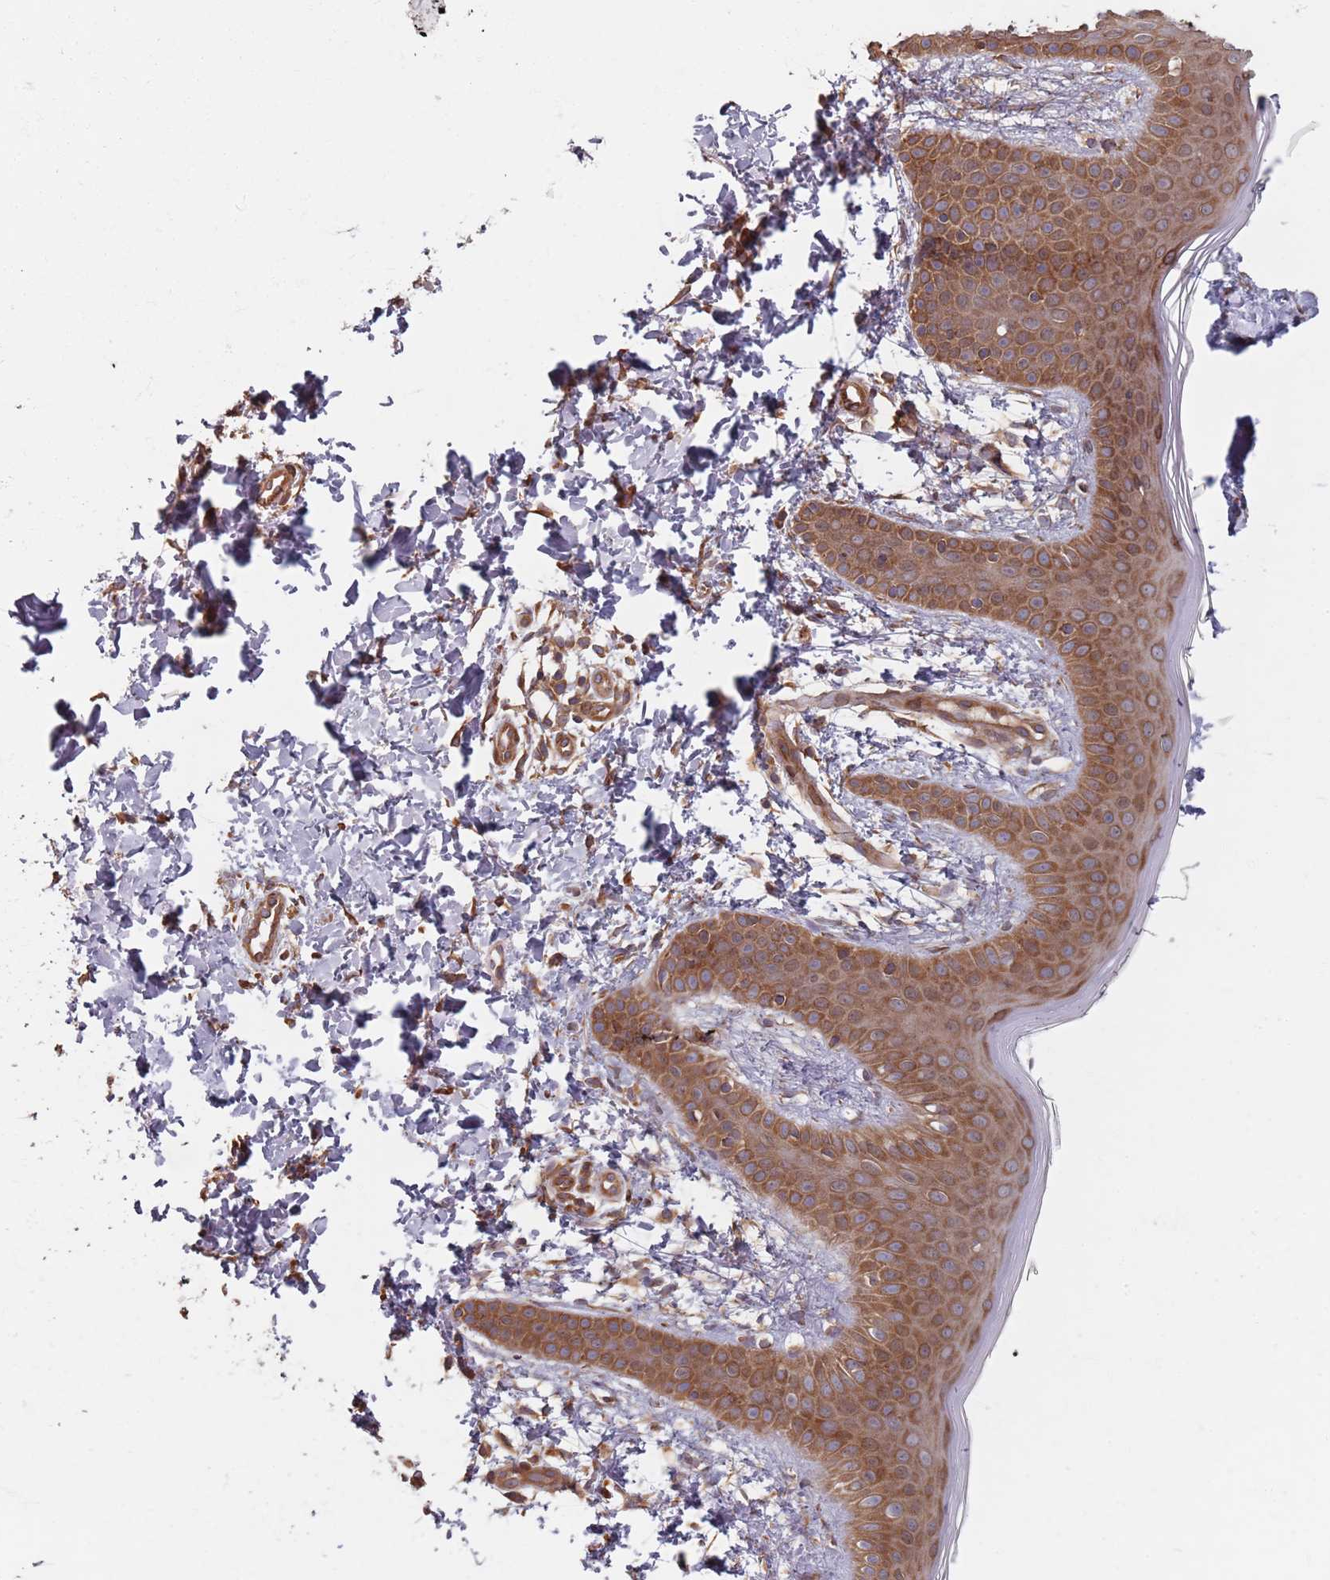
{"staining": {"intensity": "moderate", "quantity": ">75%", "location": "cytoplasmic/membranous"}, "tissue": "skin", "cell_type": "Fibroblasts", "image_type": "normal", "snomed": [{"axis": "morphology", "description": "Normal tissue, NOS"}, {"axis": "topography", "description": "Skin"}], "caption": "A histopathology image showing moderate cytoplasmic/membranous expression in approximately >75% of fibroblasts in normal skin, as visualized by brown immunohistochemical staining.", "gene": "NOTCH3", "patient": {"sex": "male", "age": 36}}